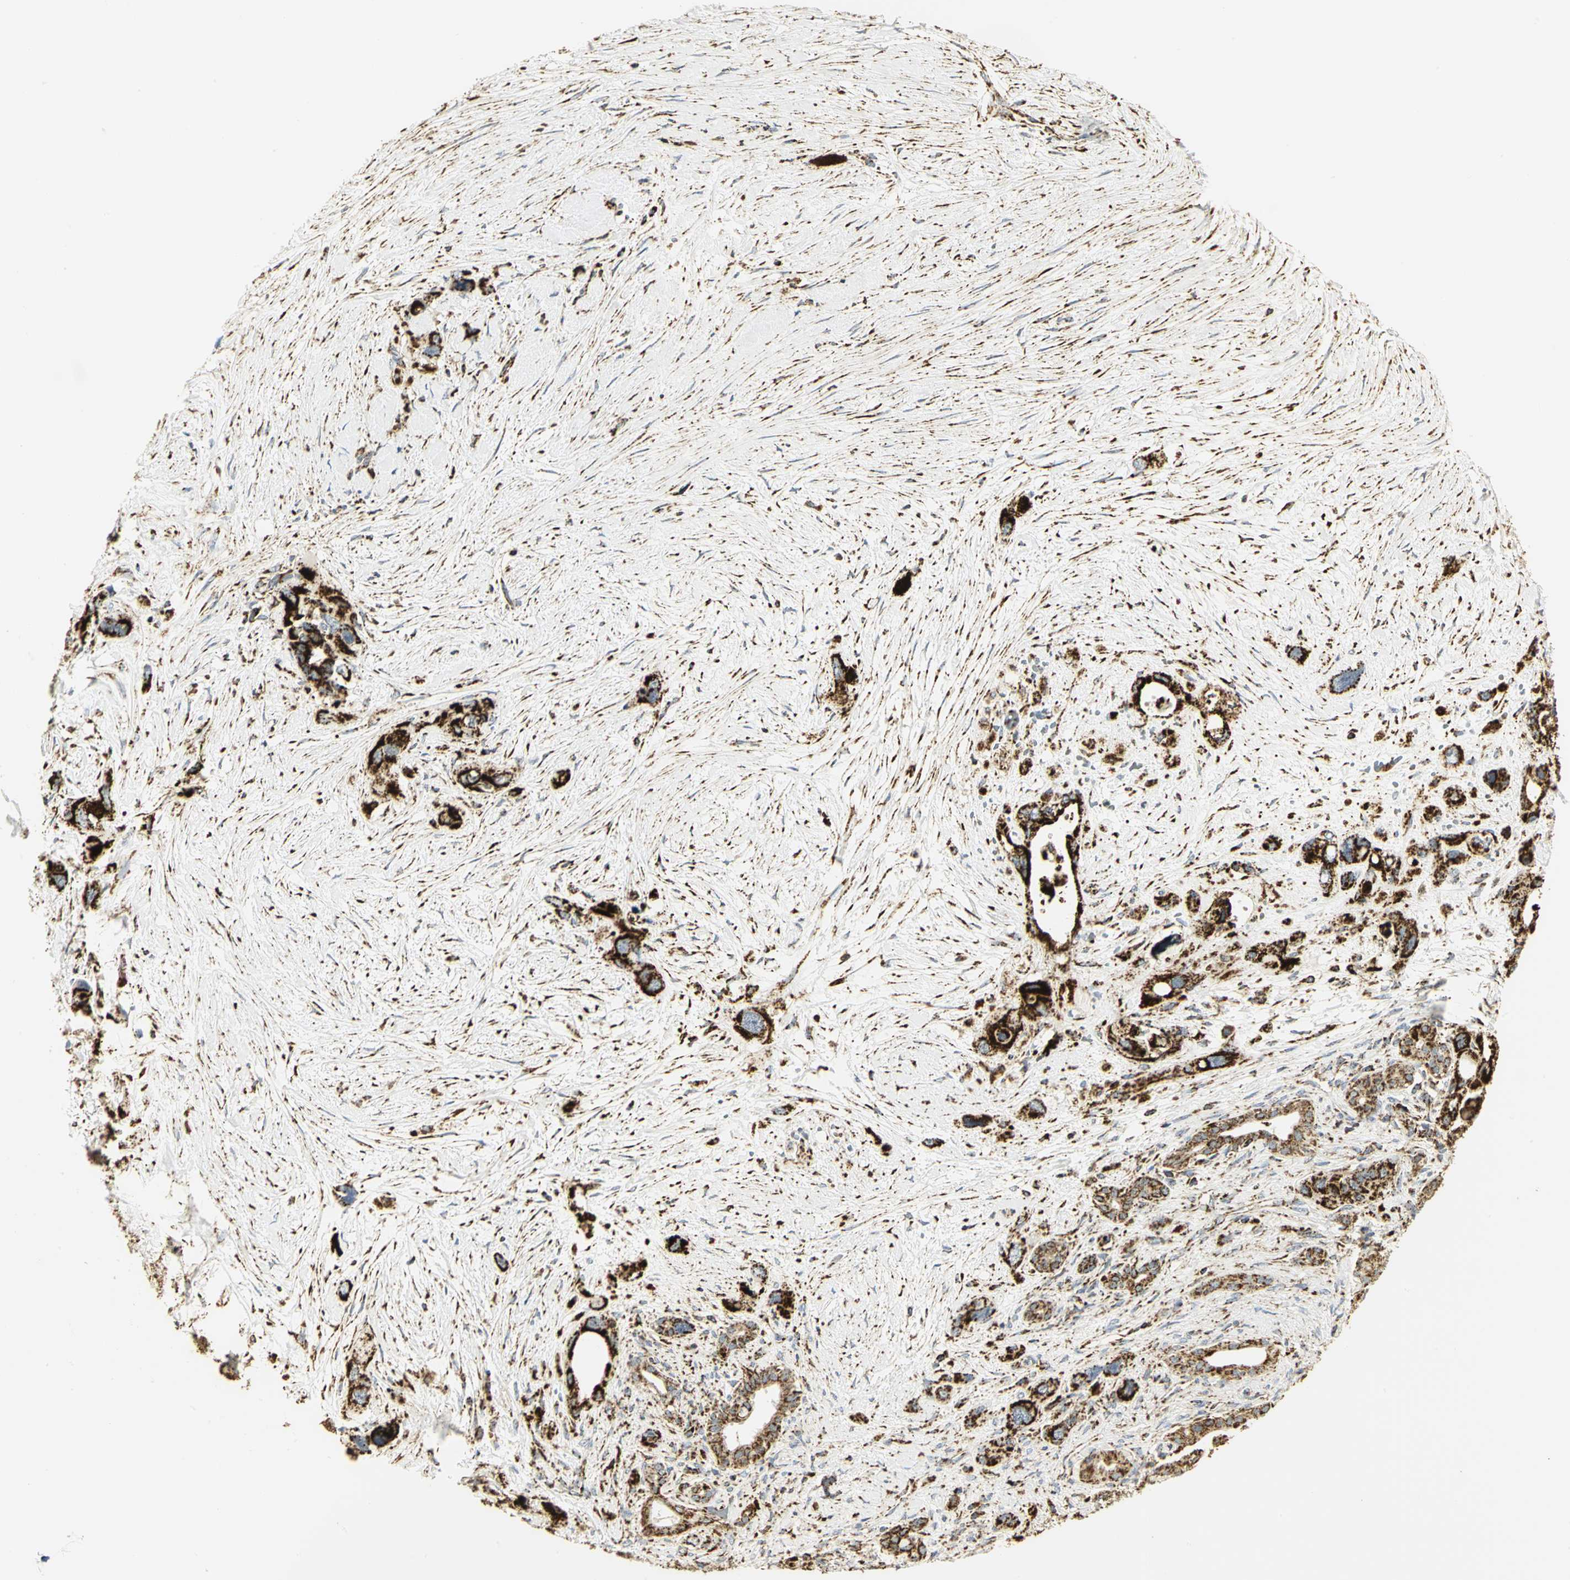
{"staining": {"intensity": "strong", "quantity": ">75%", "location": "cytoplasmic/membranous"}, "tissue": "pancreatic cancer", "cell_type": "Tumor cells", "image_type": "cancer", "snomed": [{"axis": "morphology", "description": "Adenocarcinoma, NOS"}, {"axis": "topography", "description": "Pancreas"}], "caption": "Immunohistochemistry of human pancreatic adenocarcinoma displays high levels of strong cytoplasmic/membranous positivity in approximately >75% of tumor cells.", "gene": "VDAC1", "patient": {"sex": "male", "age": 46}}